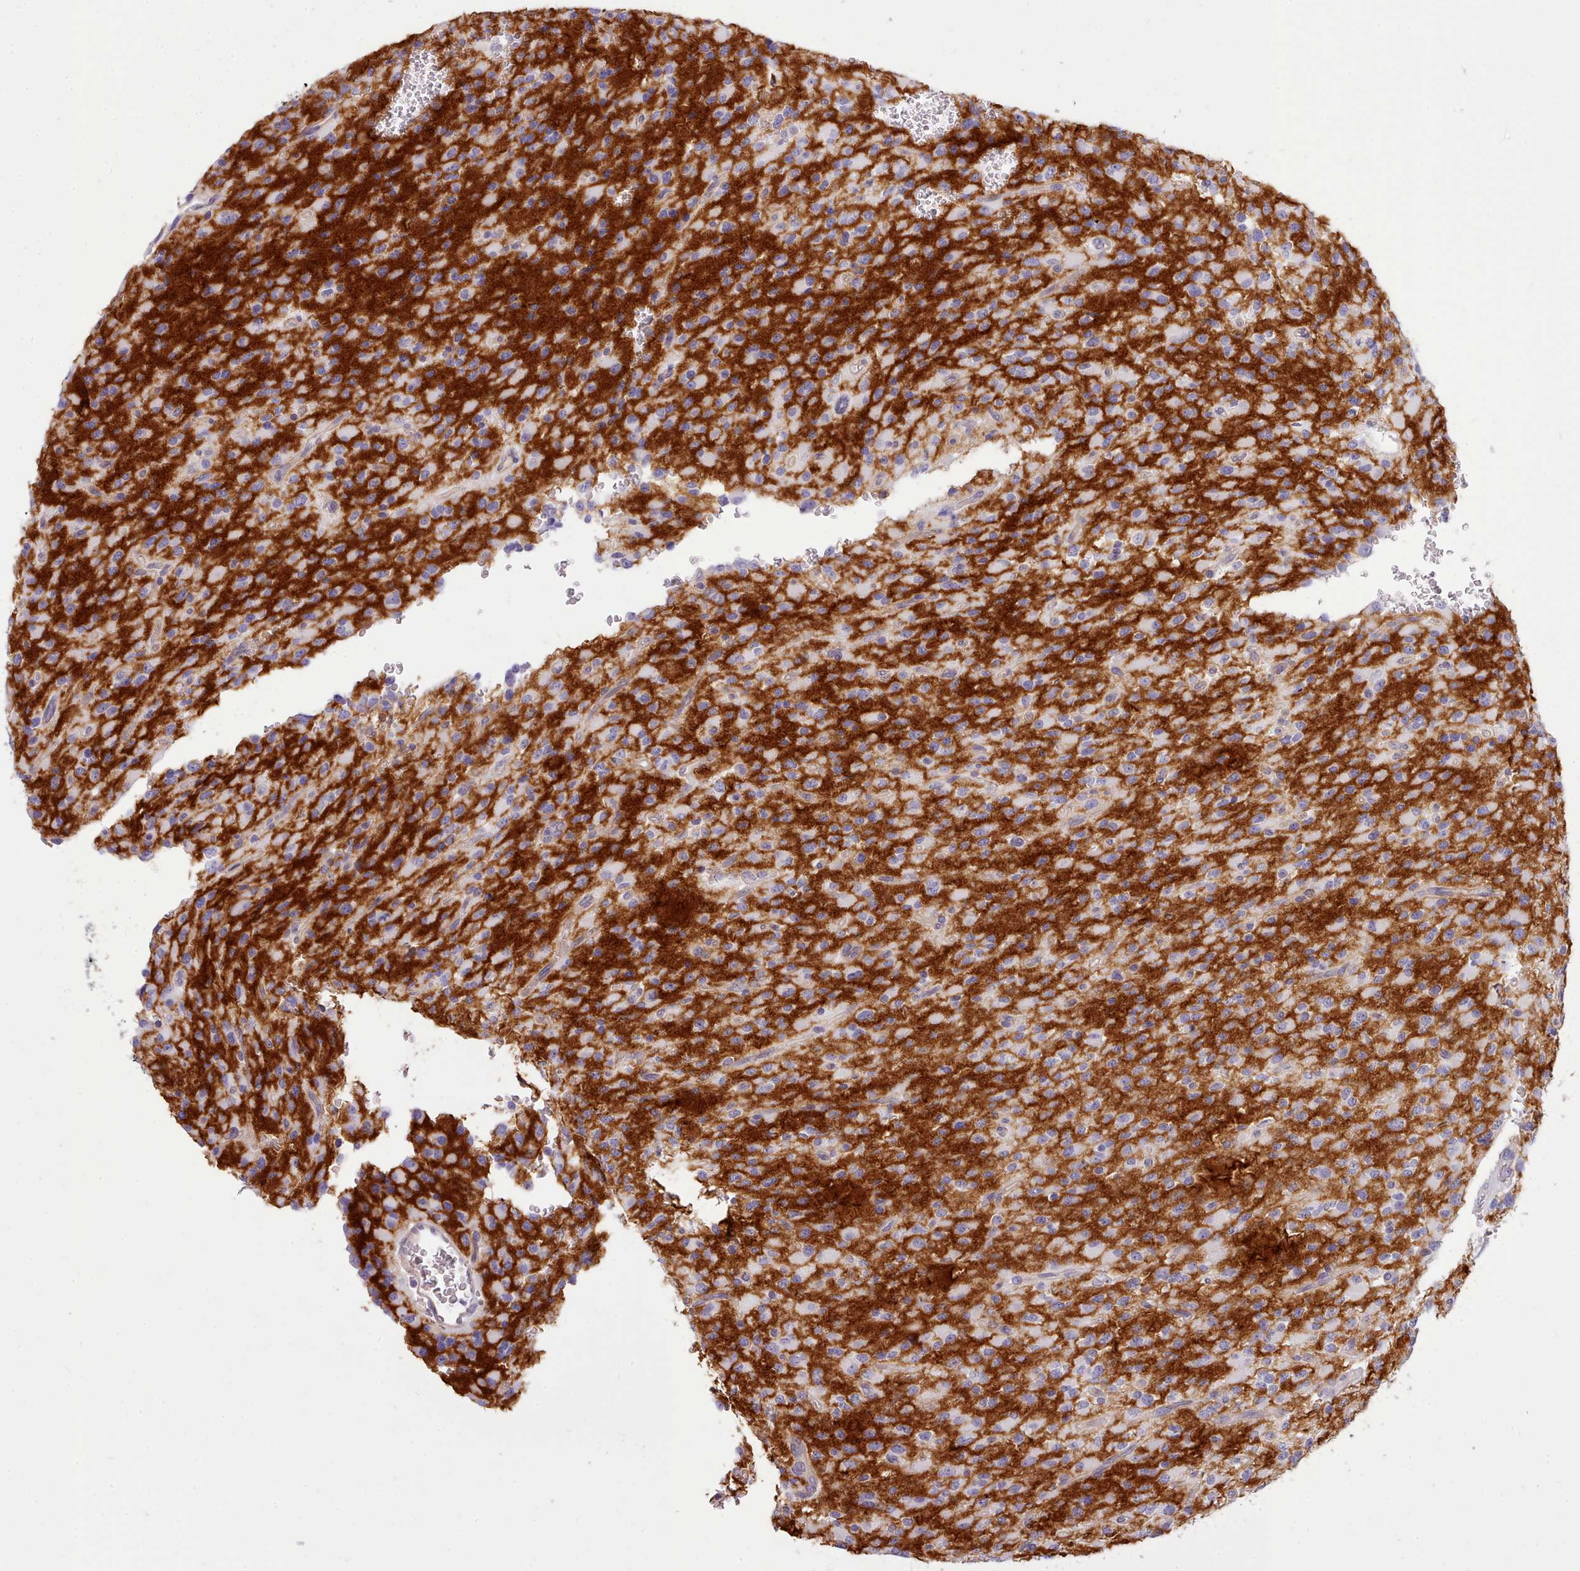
{"staining": {"intensity": "negative", "quantity": "none", "location": "none"}, "tissue": "glioma", "cell_type": "Tumor cells", "image_type": "cancer", "snomed": [{"axis": "morphology", "description": "Glioma, malignant, High grade"}, {"axis": "topography", "description": "Brain"}], "caption": "DAB (3,3'-diaminobenzidine) immunohistochemical staining of human glioma shows no significant expression in tumor cells. Nuclei are stained in blue.", "gene": "CYP2A13", "patient": {"sex": "male", "age": 34}}